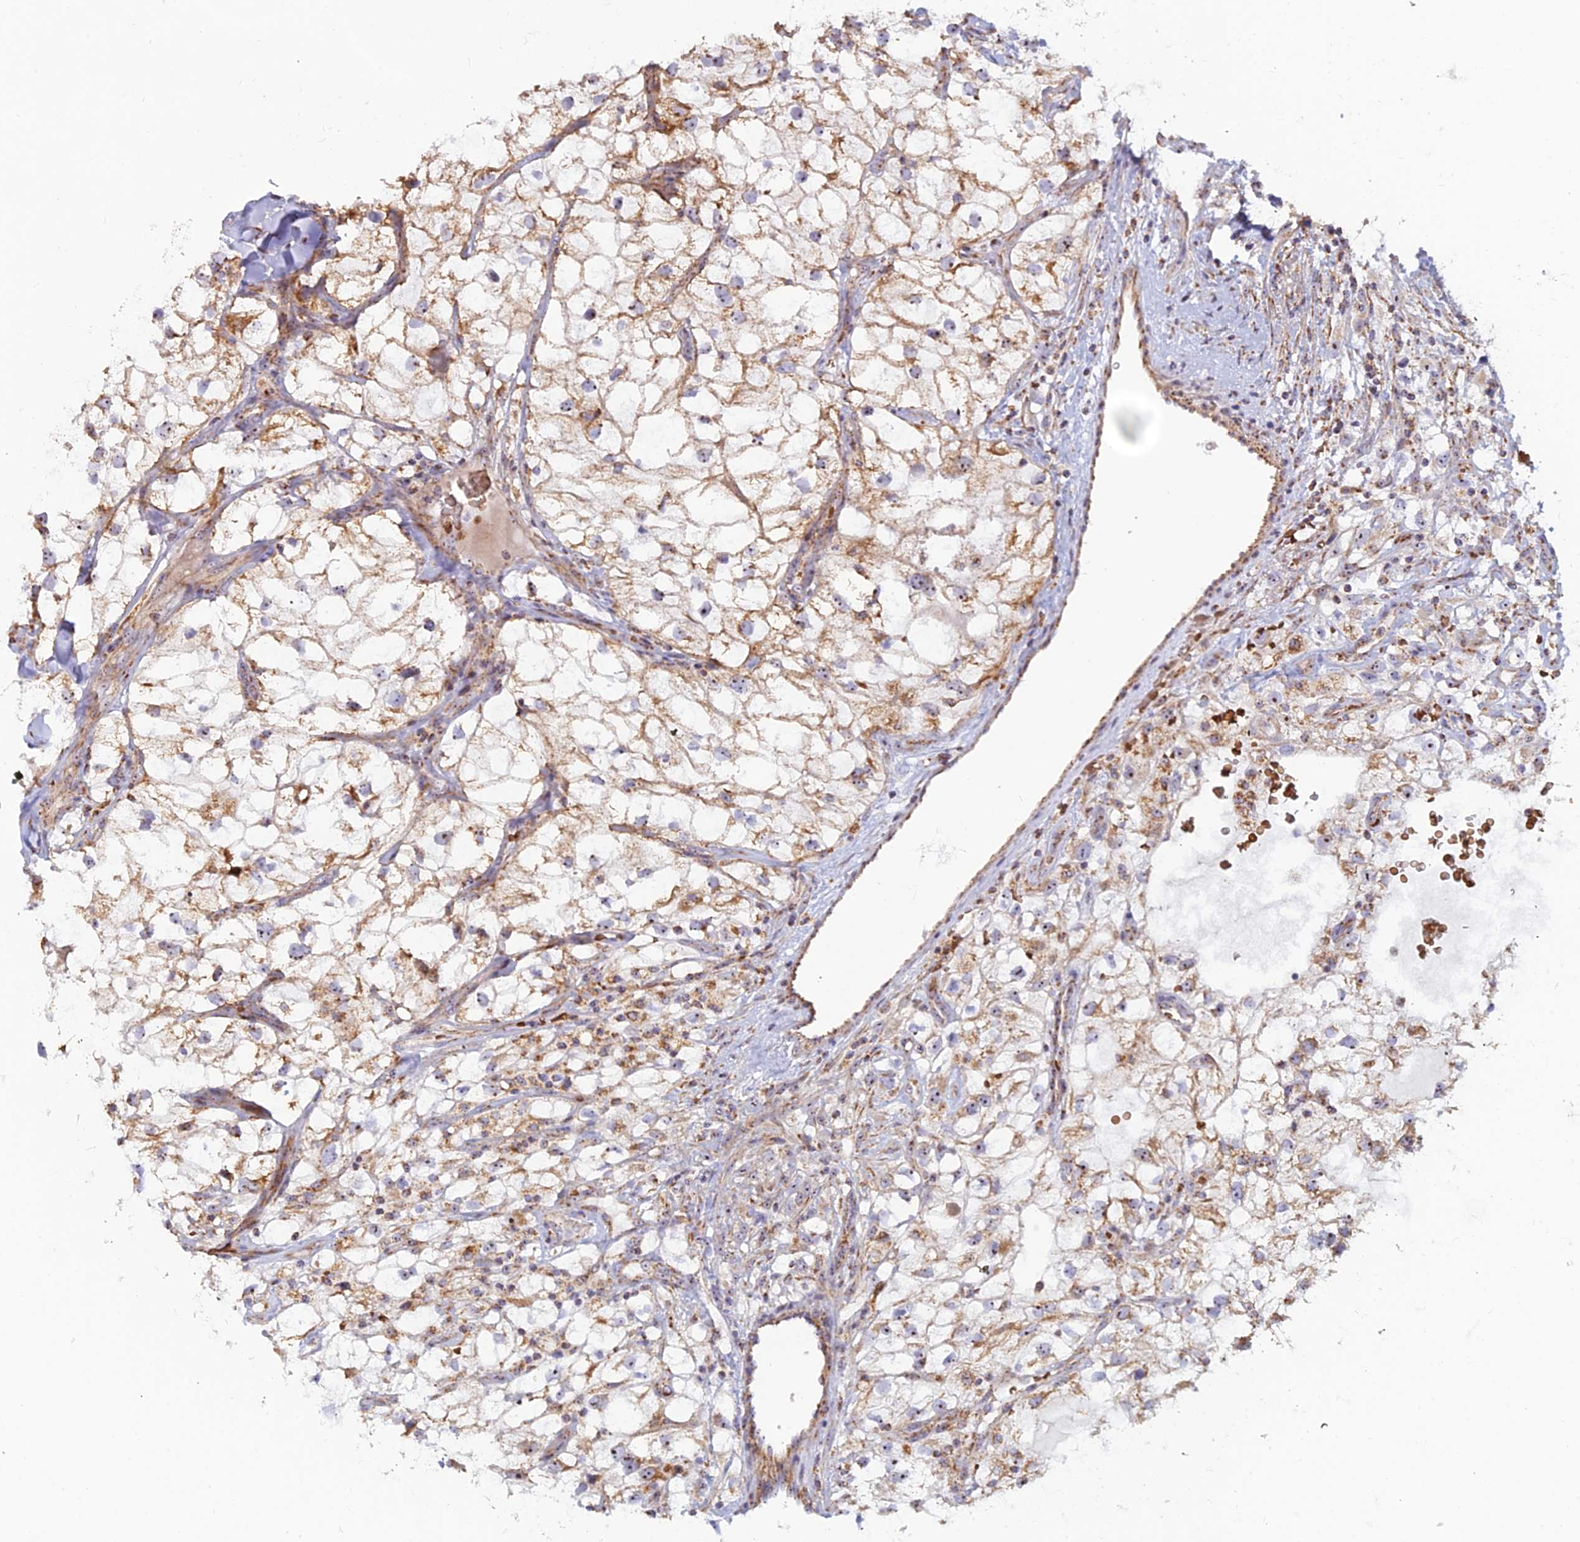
{"staining": {"intensity": "moderate", "quantity": ">75%", "location": "cytoplasmic/membranous"}, "tissue": "renal cancer", "cell_type": "Tumor cells", "image_type": "cancer", "snomed": [{"axis": "morphology", "description": "Adenocarcinoma, NOS"}, {"axis": "topography", "description": "Kidney"}], "caption": "Immunohistochemical staining of human renal cancer (adenocarcinoma) demonstrates medium levels of moderate cytoplasmic/membranous positivity in about >75% of tumor cells. (DAB = brown stain, brightfield microscopy at high magnification).", "gene": "SLC35F4", "patient": {"sex": "male", "age": 59}}